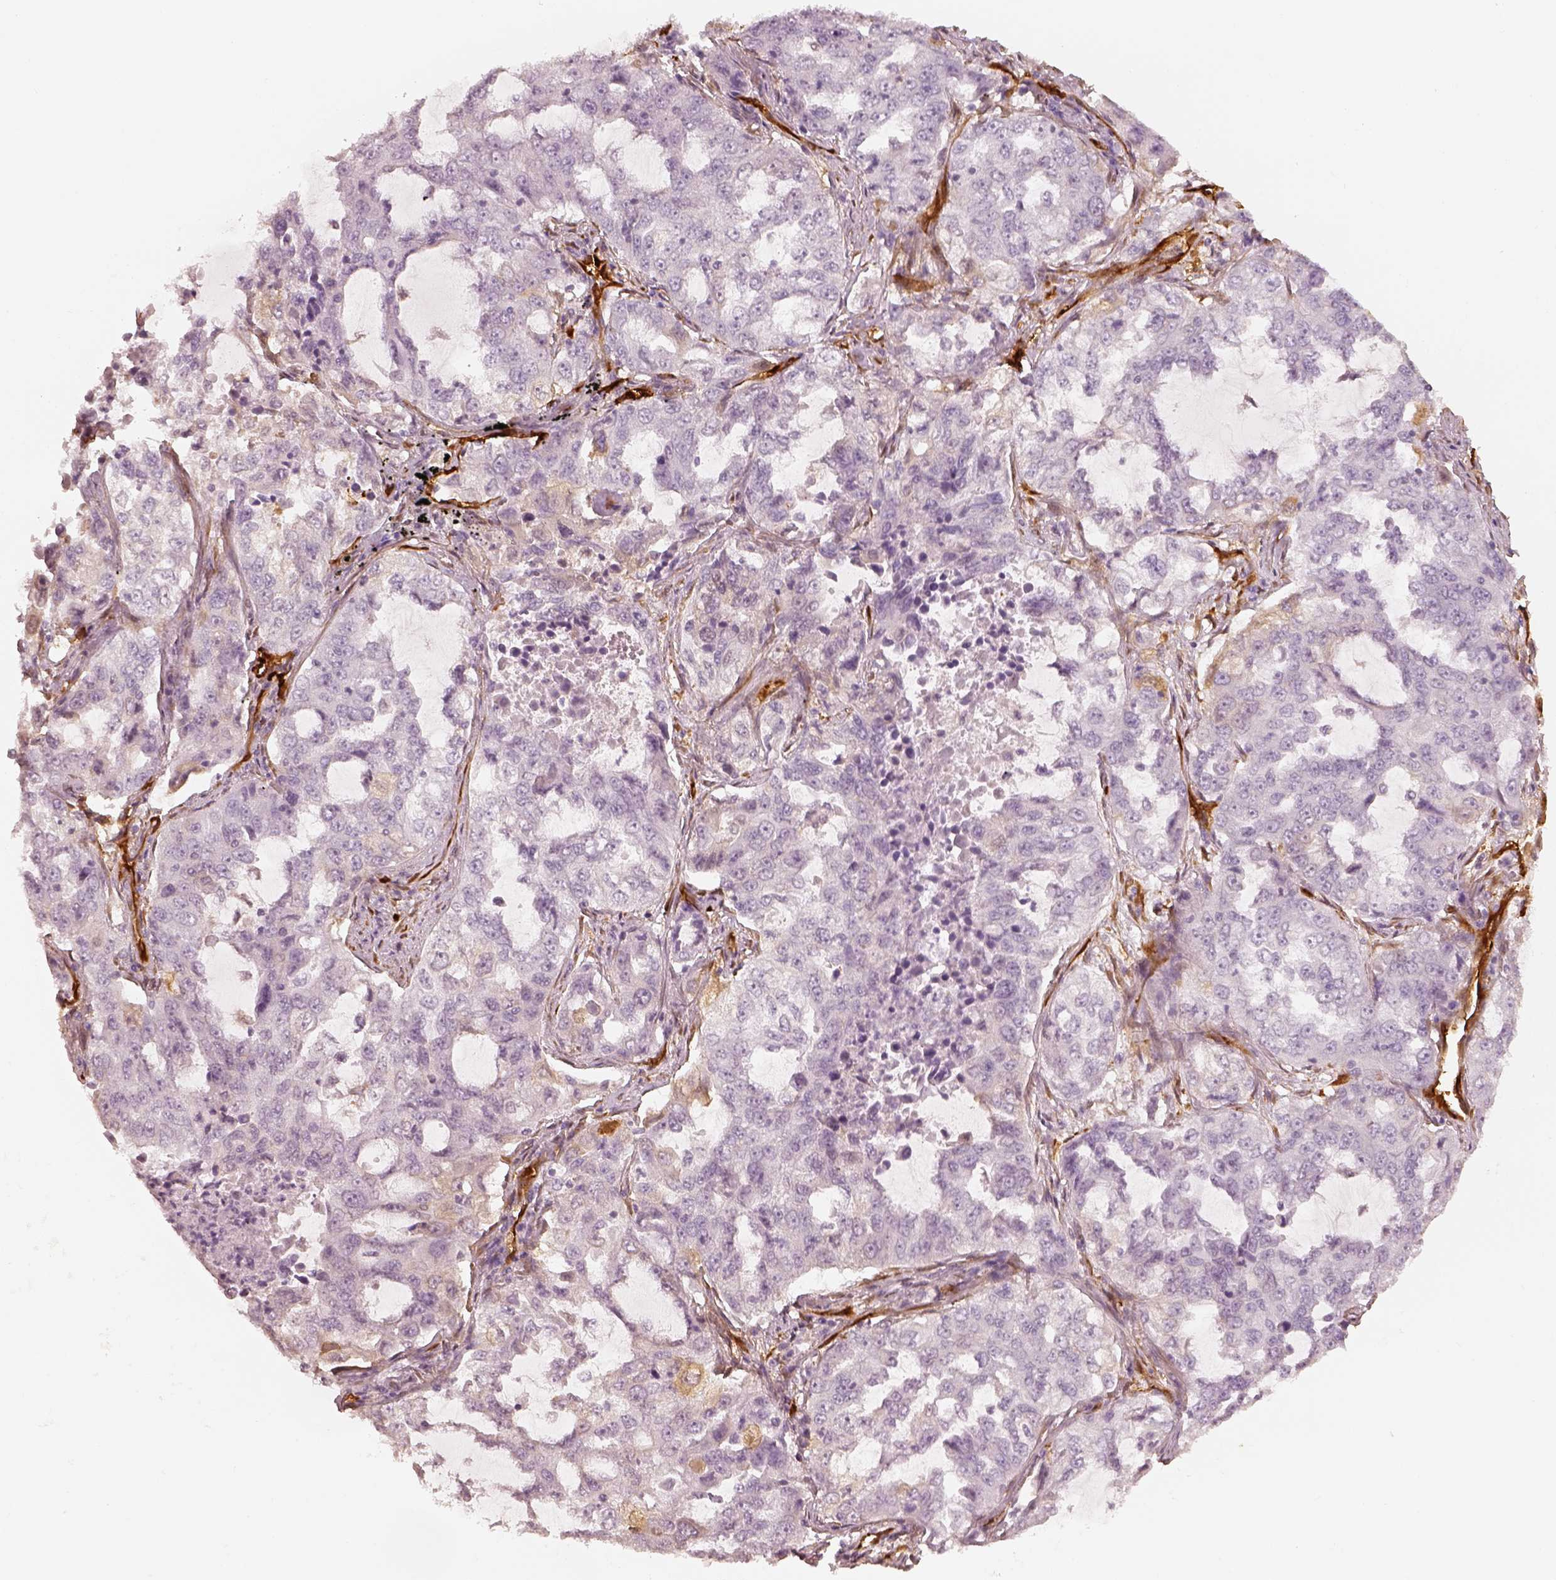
{"staining": {"intensity": "negative", "quantity": "none", "location": "none"}, "tissue": "lung cancer", "cell_type": "Tumor cells", "image_type": "cancer", "snomed": [{"axis": "morphology", "description": "Adenocarcinoma, NOS"}, {"axis": "topography", "description": "Lung"}], "caption": "Lung adenocarcinoma stained for a protein using IHC shows no expression tumor cells.", "gene": "FSCN1", "patient": {"sex": "female", "age": 61}}